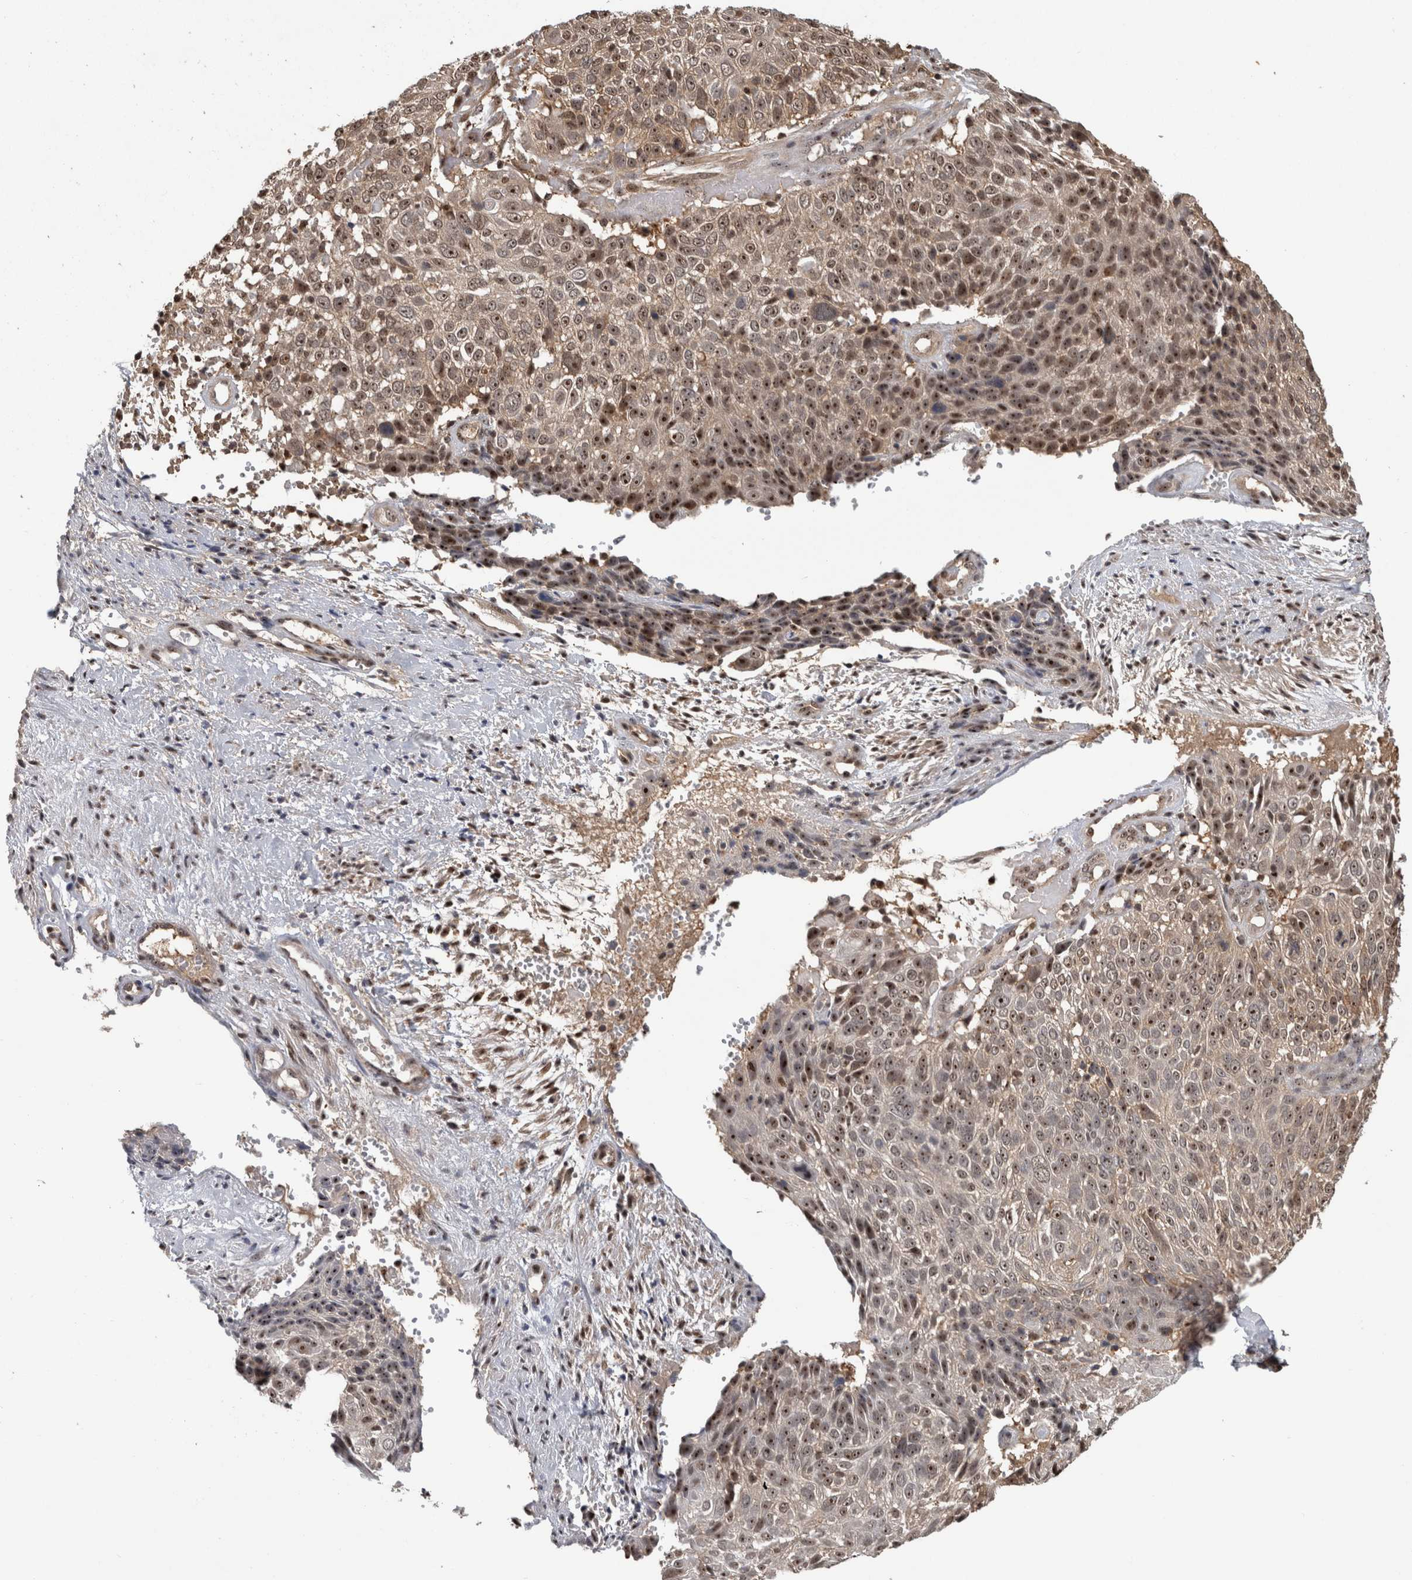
{"staining": {"intensity": "strong", "quantity": ">75%", "location": "nuclear"}, "tissue": "cervical cancer", "cell_type": "Tumor cells", "image_type": "cancer", "snomed": [{"axis": "morphology", "description": "Squamous cell carcinoma, NOS"}, {"axis": "topography", "description": "Cervix"}], "caption": "Brown immunohistochemical staining in human cervical cancer displays strong nuclear expression in about >75% of tumor cells.", "gene": "TDRD7", "patient": {"sex": "female", "age": 74}}